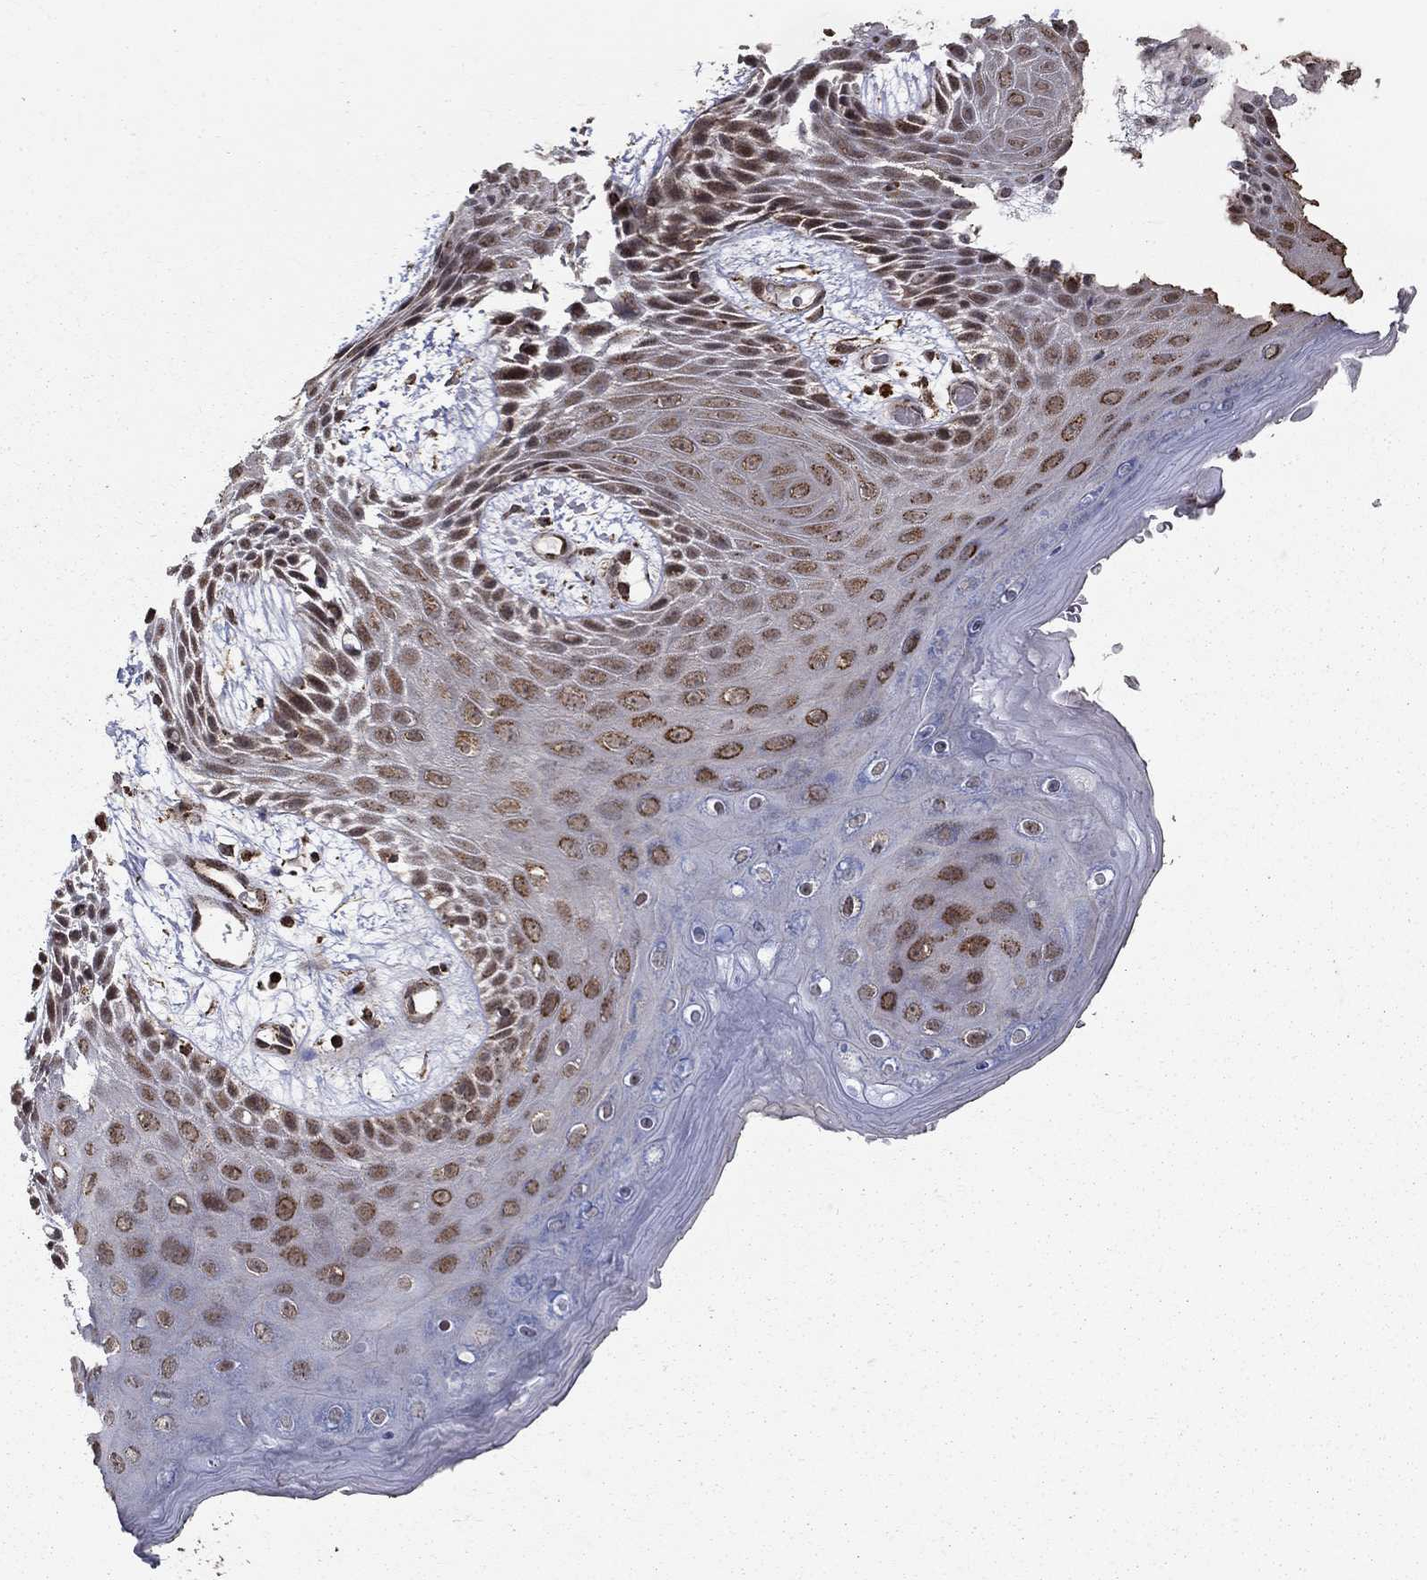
{"staining": {"intensity": "strong", "quantity": "<25%", "location": "nuclear"}, "tissue": "skin", "cell_type": "Epidermal cells", "image_type": "normal", "snomed": [{"axis": "morphology", "description": "Normal tissue, NOS"}, {"axis": "topography", "description": "Anal"}], "caption": "Immunohistochemistry (DAB) staining of normal human skin reveals strong nuclear protein expression in approximately <25% of epidermal cells. The protein of interest is stained brown, and the nuclei are stained in blue (DAB IHC with brightfield microscopy, high magnification).", "gene": "ACOT13", "patient": {"sex": "male", "age": 36}}